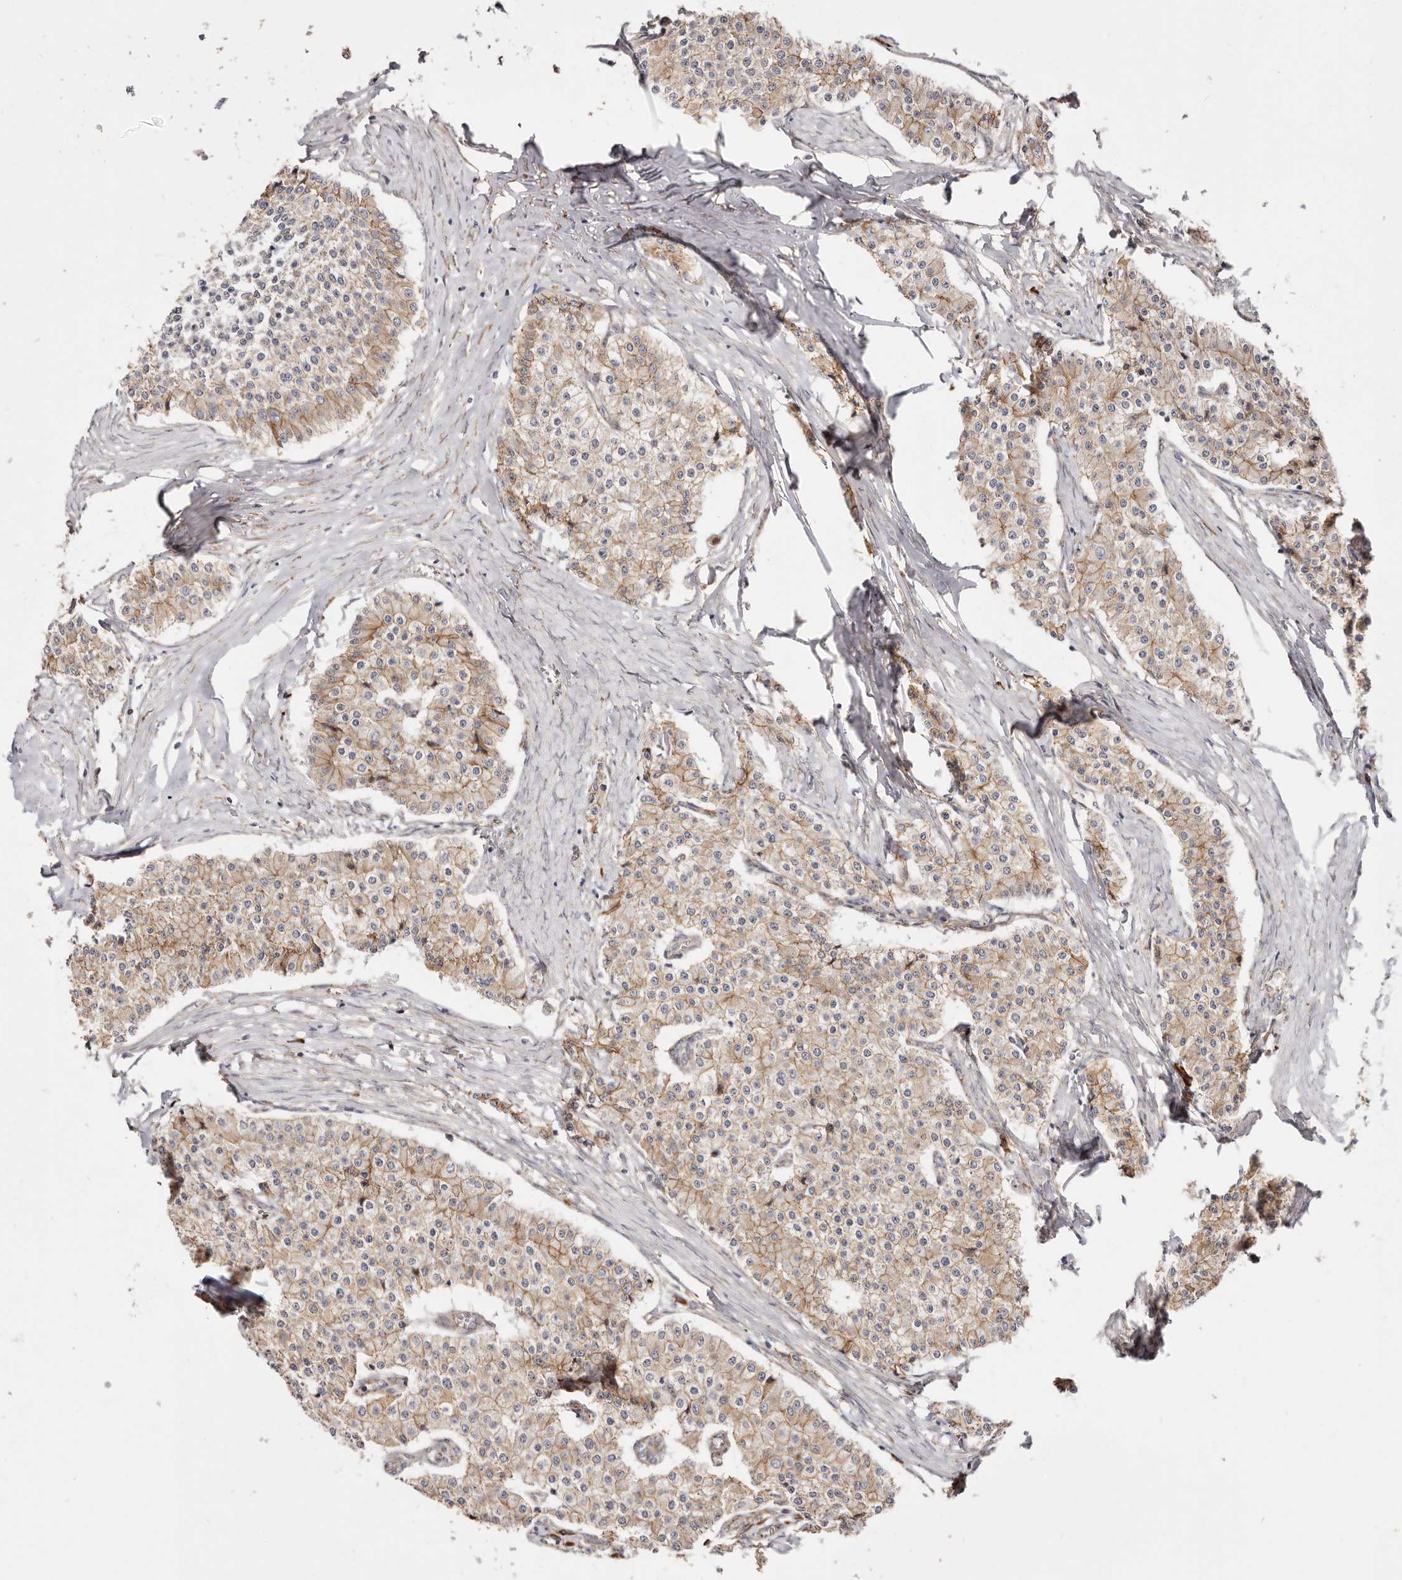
{"staining": {"intensity": "moderate", "quantity": ">75%", "location": "cytoplasmic/membranous"}, "tissue": "carcinoid", "cell_type": "Tumor cells", "image_type": "cancer", "snomed": [{"axis": "morphology", "description": "Carcinoid, malignant, NOS"}, {"axis": "topography", "description": "Colon"}], "caption": "Malignant carcinoid stained with DAB immunohistochemistry shows medium levels of moderate cytoplasmic/membranous staining in approximately >75% of tumor cells.", "gene": "CTNNB1", "patient": {"sex": "female", "age": 52}}